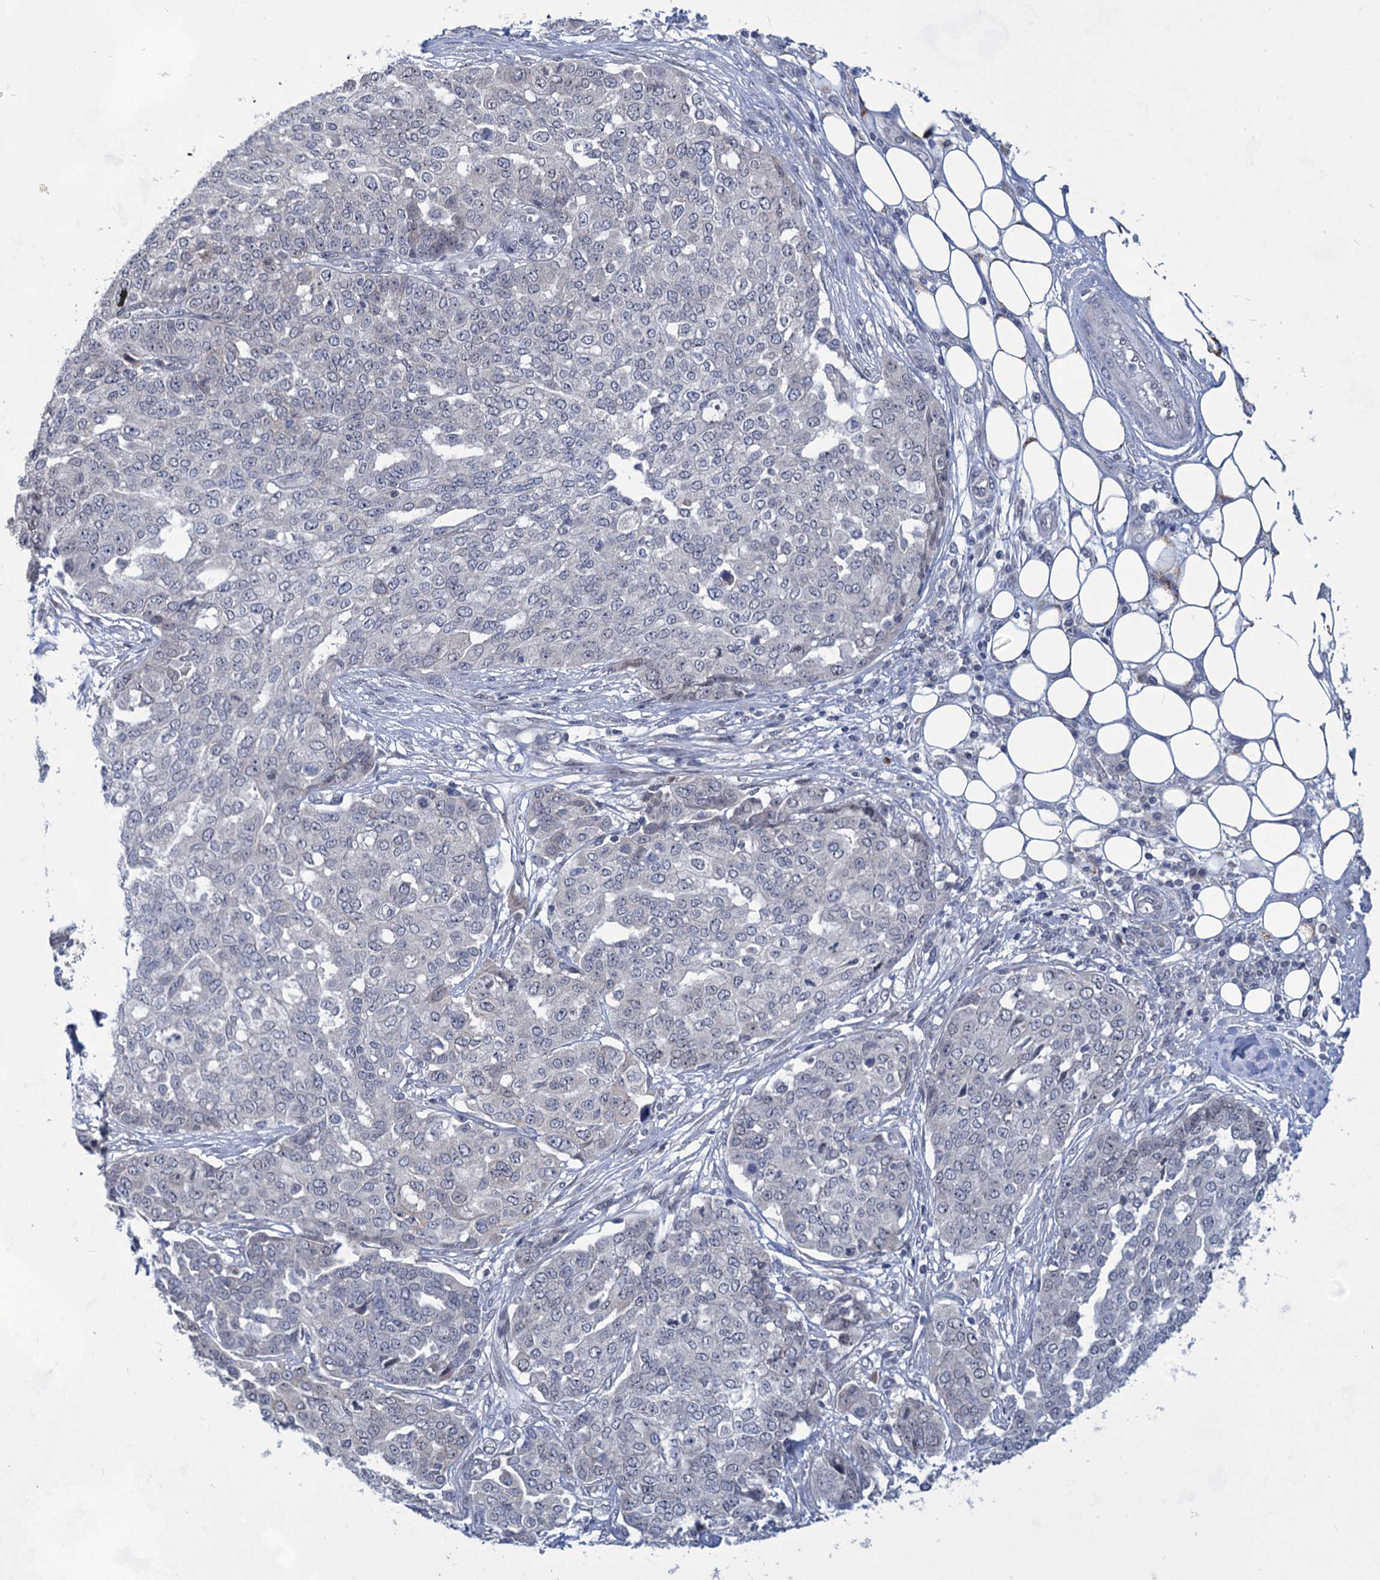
{"staining": {"intensity": "negative", "quantity": "none", "location": "none"}, "tissue": "ovarian cancer", "cell_type": "Tumor cells", "image_type": "cancer", "snomed": [{"axis": "morphology", "description": "Cystadenocarcinoma, serous, NOS"}, {"axis": "topography", "description": "Soft tissue"}, {"axis": "topography", "description": "Ovary"}], "caption": "High magnification brightfield microscopy of ovarian cancer (serous cystadenocarcinoma) stained with DAB (3,3'-diaminobenzidine) (brown) and counterstained with hematoxylin (blue): tumor cells show no significant staining.", "gene": "TTC17", "patient": {"sex": "female", "age": 57}}